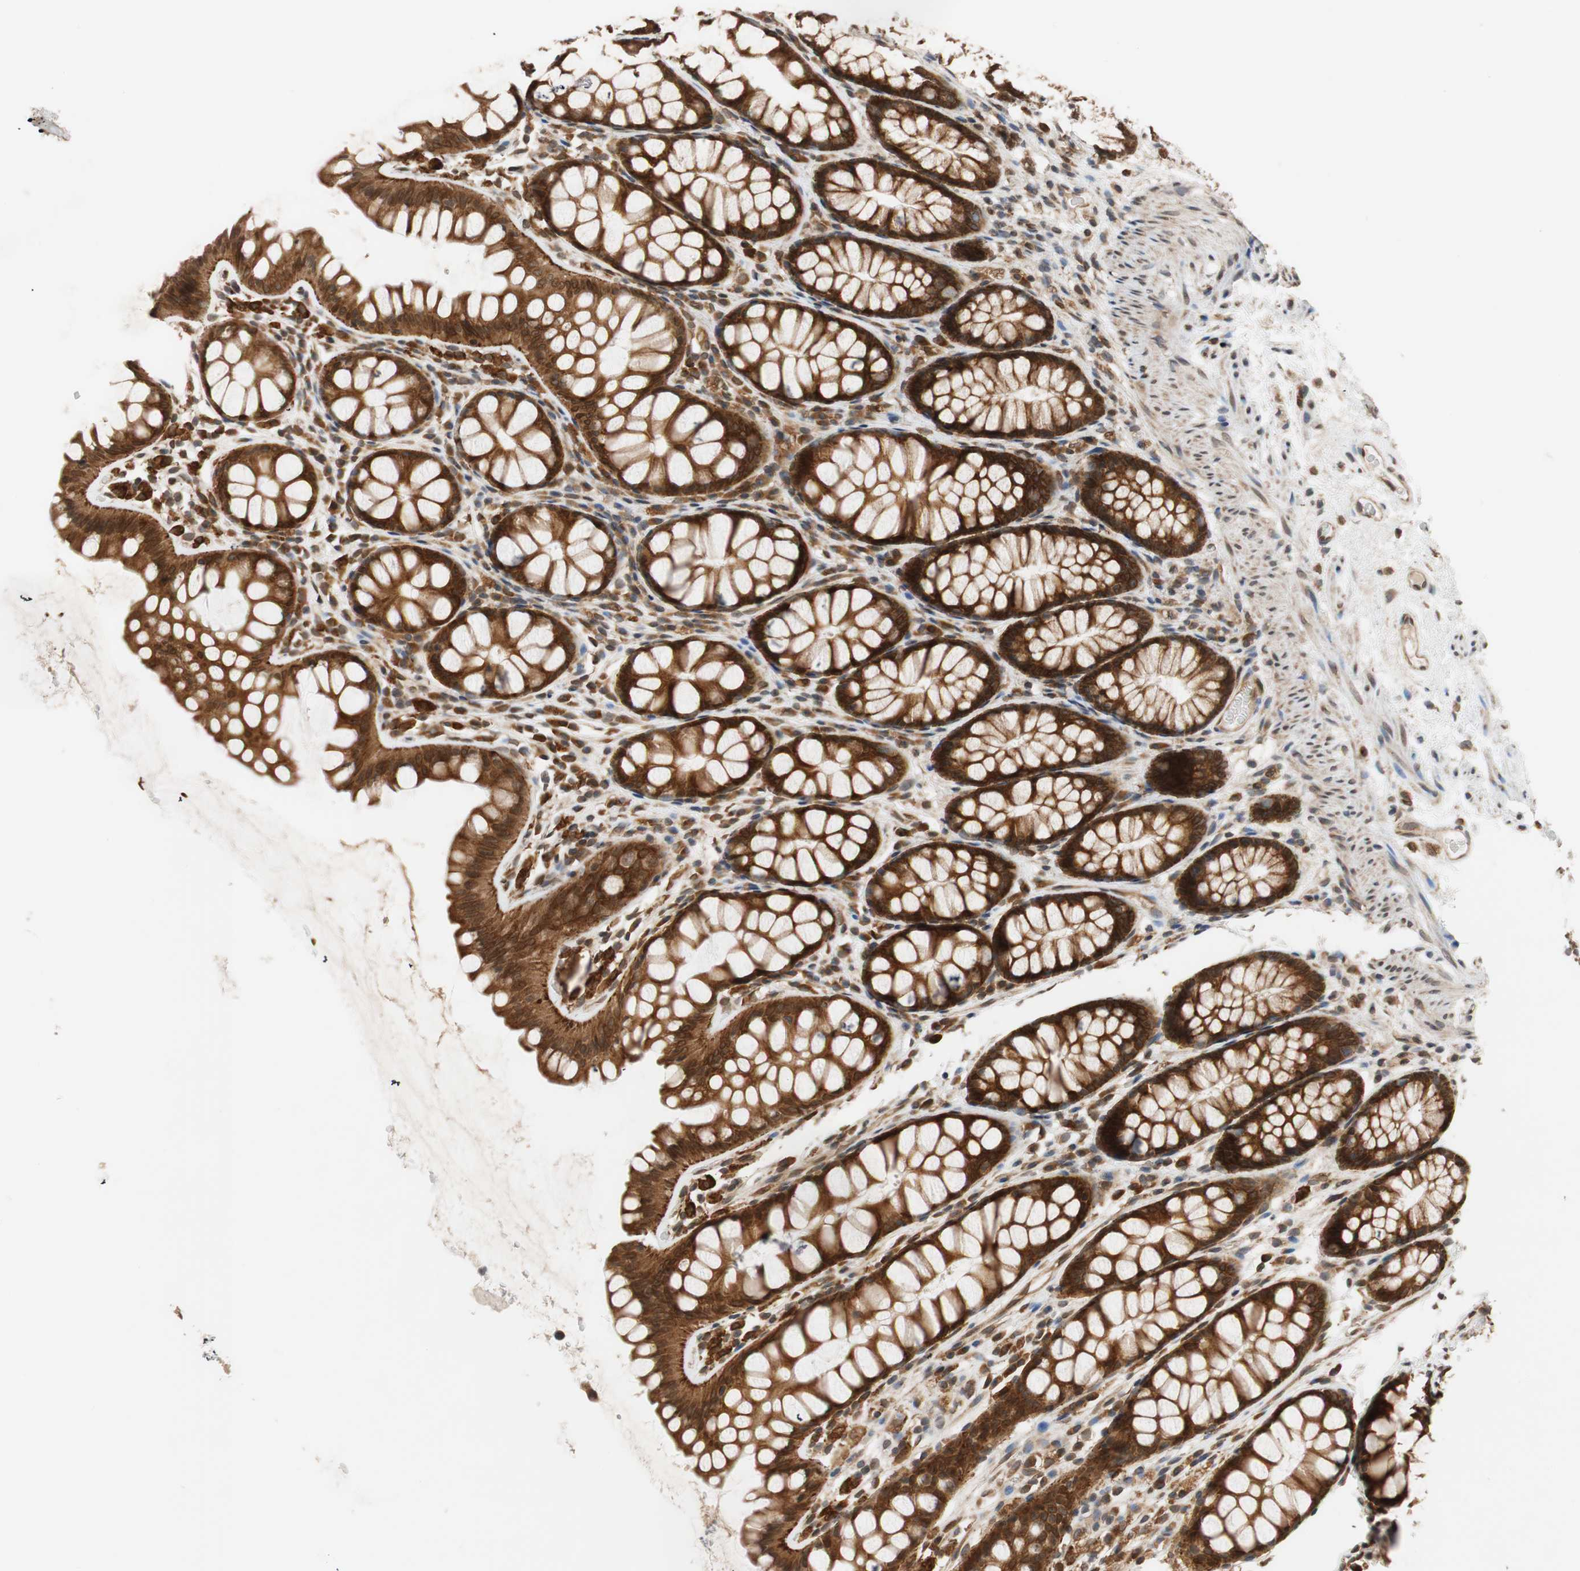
{"staining": {"intensity": "moderate", "quantity": ">75%", "location": "cytoplasmic/membranous"}, "tissue": "colon", "cell_type": "Endothelial cells", "image_type": "normal", "snomed": [{"axis": "morphology", "description": "Normal tissue, NOS"}, {"axis": "topography", "description": "Colon"}], "caption": "An IHC histopathology image of benign tissue is shown. Protein staining in brown shows moderate cytoplasmic/membranous positivity in colon within endothelial cells.", "gene": "AUP1", "patient": {"sex": "female", "age": 55}}